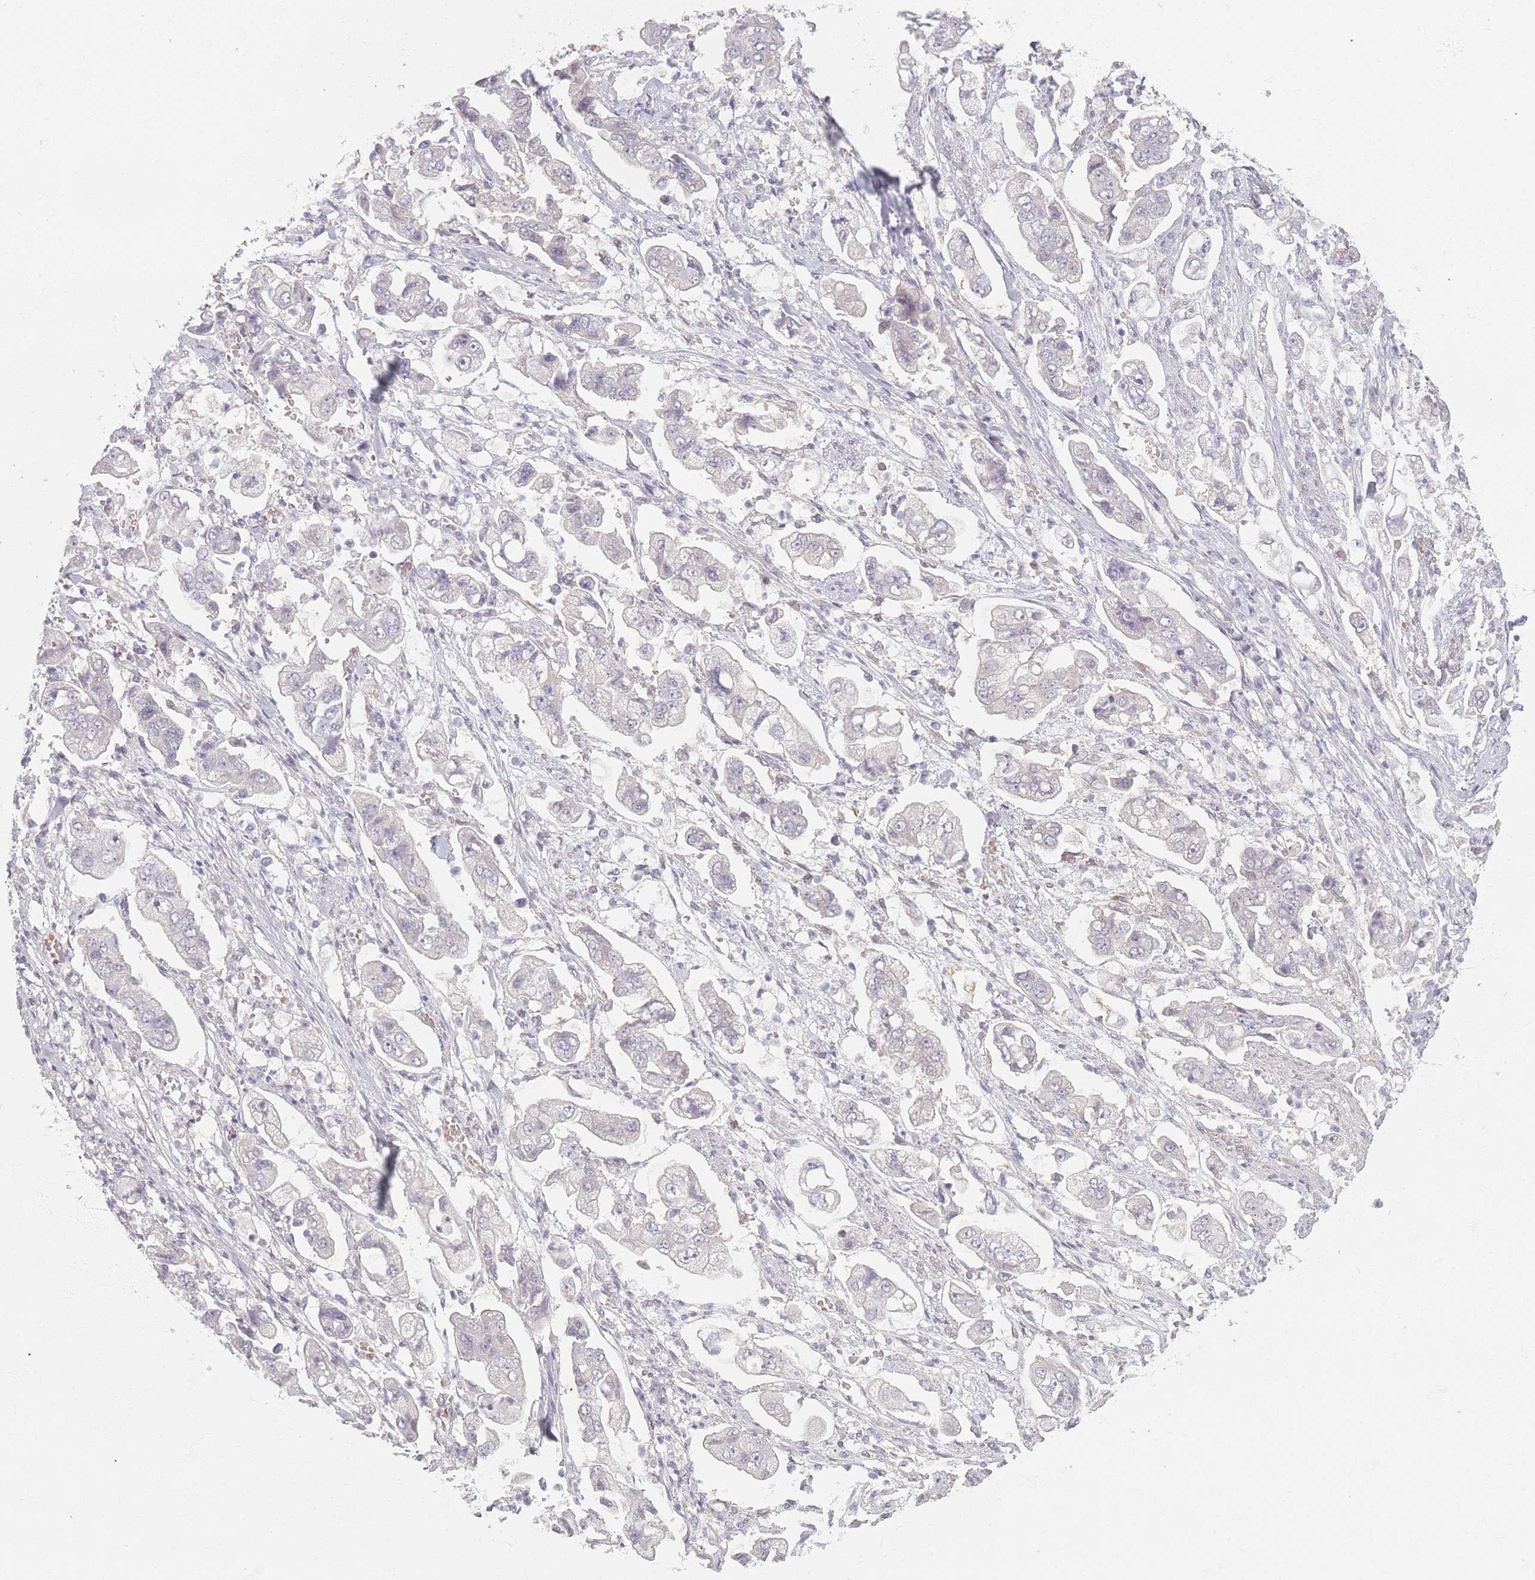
{"staining": {"intensity": "negative", "quantity": "none", "location": "none"}, "tissue": "stomach cancer", "cell_type": "Tumor cells", "image_type": "cancer", "snomed": [{"axis": "morphology", "description": "Adenocarcinoma, NOS"}, {"axis": "topography", "description": "Stomach"}], "caption": "Immunohistochemical staining of stomach cancer (adenocarcinoma) shows no significant positivity in tumor cells. (Immunohistochemistry, brightfield microscopy, high magnification).", "gene": "TMOD1", "patient": {"sex": "male", "age": 62}}